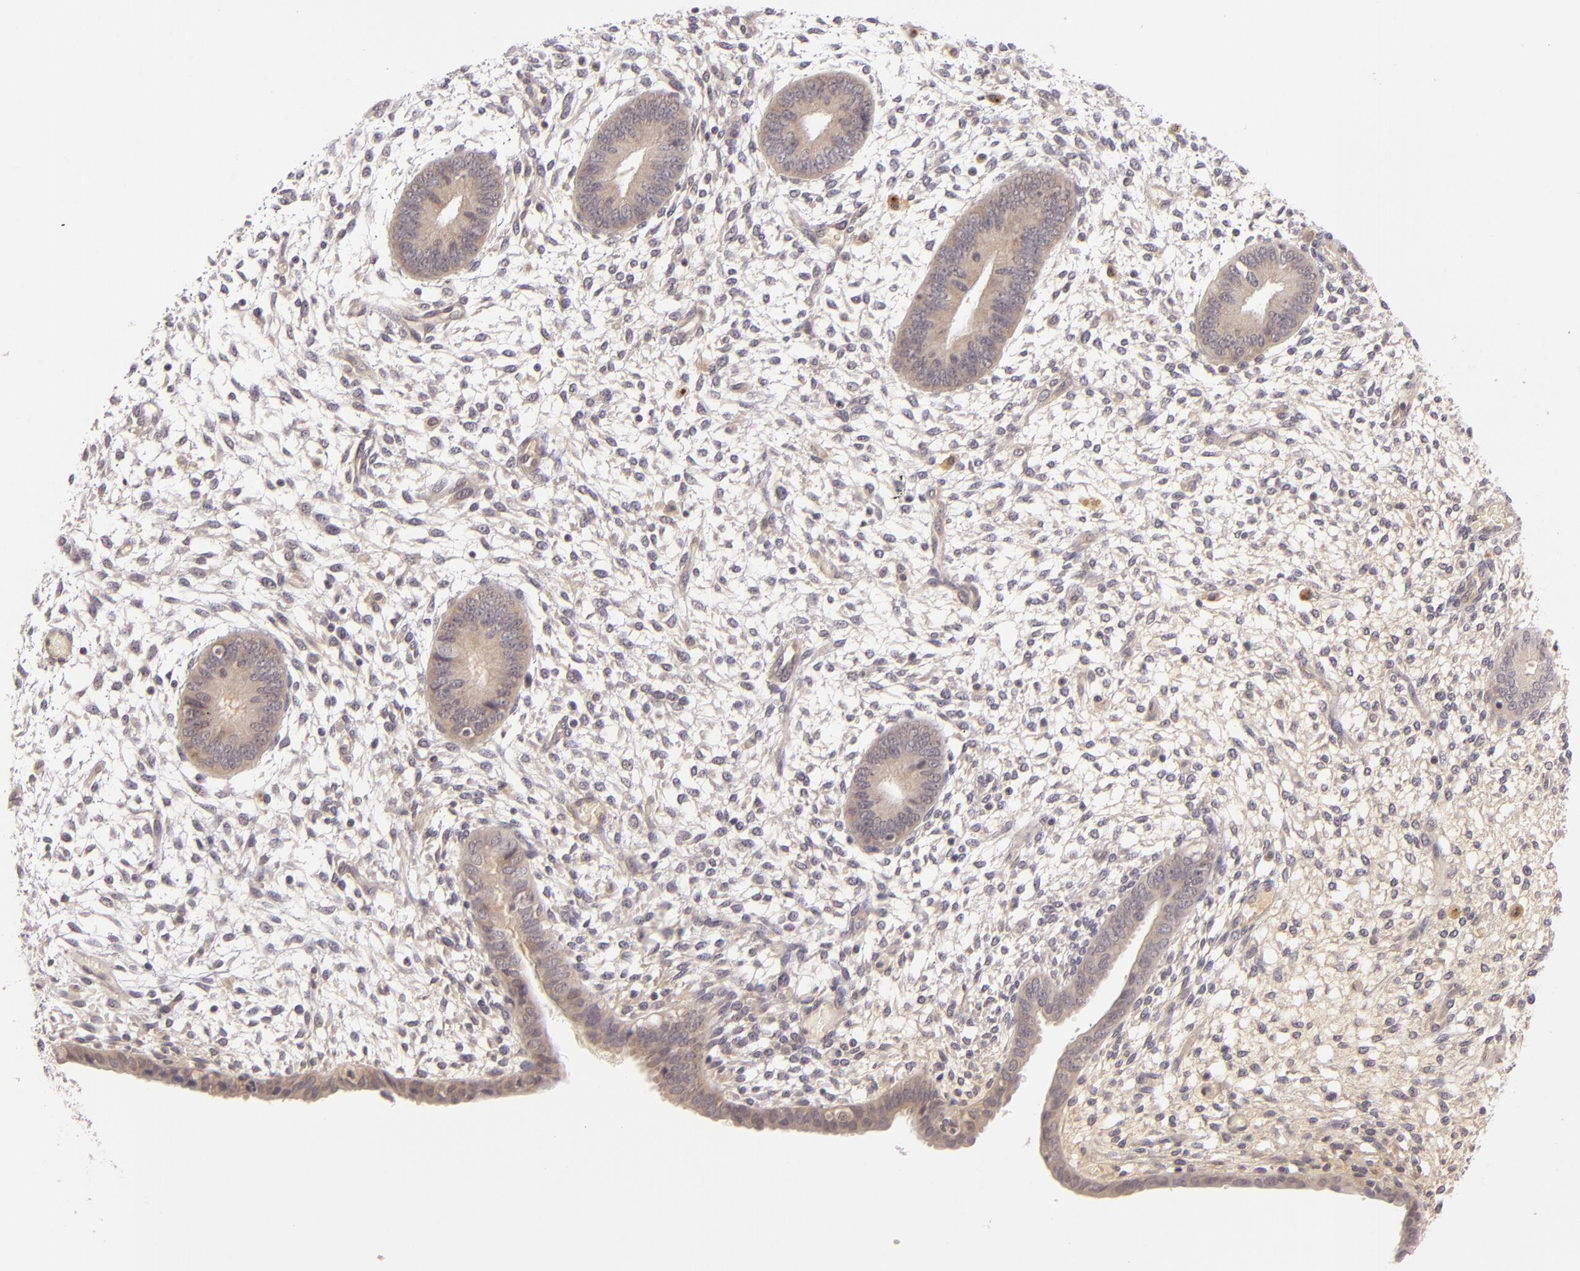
{"staining": {"intensity": "negative", "quantity": "none", "location": "none"}, "tissue": "endometrium", "cell_type": "Cells in endometrial stroma", "image_type": "normal", "snomed": [{"axis": "morphology", "description": "Normal tissue, NOS"}, {"axis": "topography", "description": "Endometrium"}], "caption": "Immunohistochemistry photomicrograph of benign human endometrium stained for a protein (brown), which demonstrates no staining in cells in endometrial stroma. (DAB IHC with hematoxylin counter stain).", "gene": "CASP8", "patient": {"sex": "female", "age": 42}}